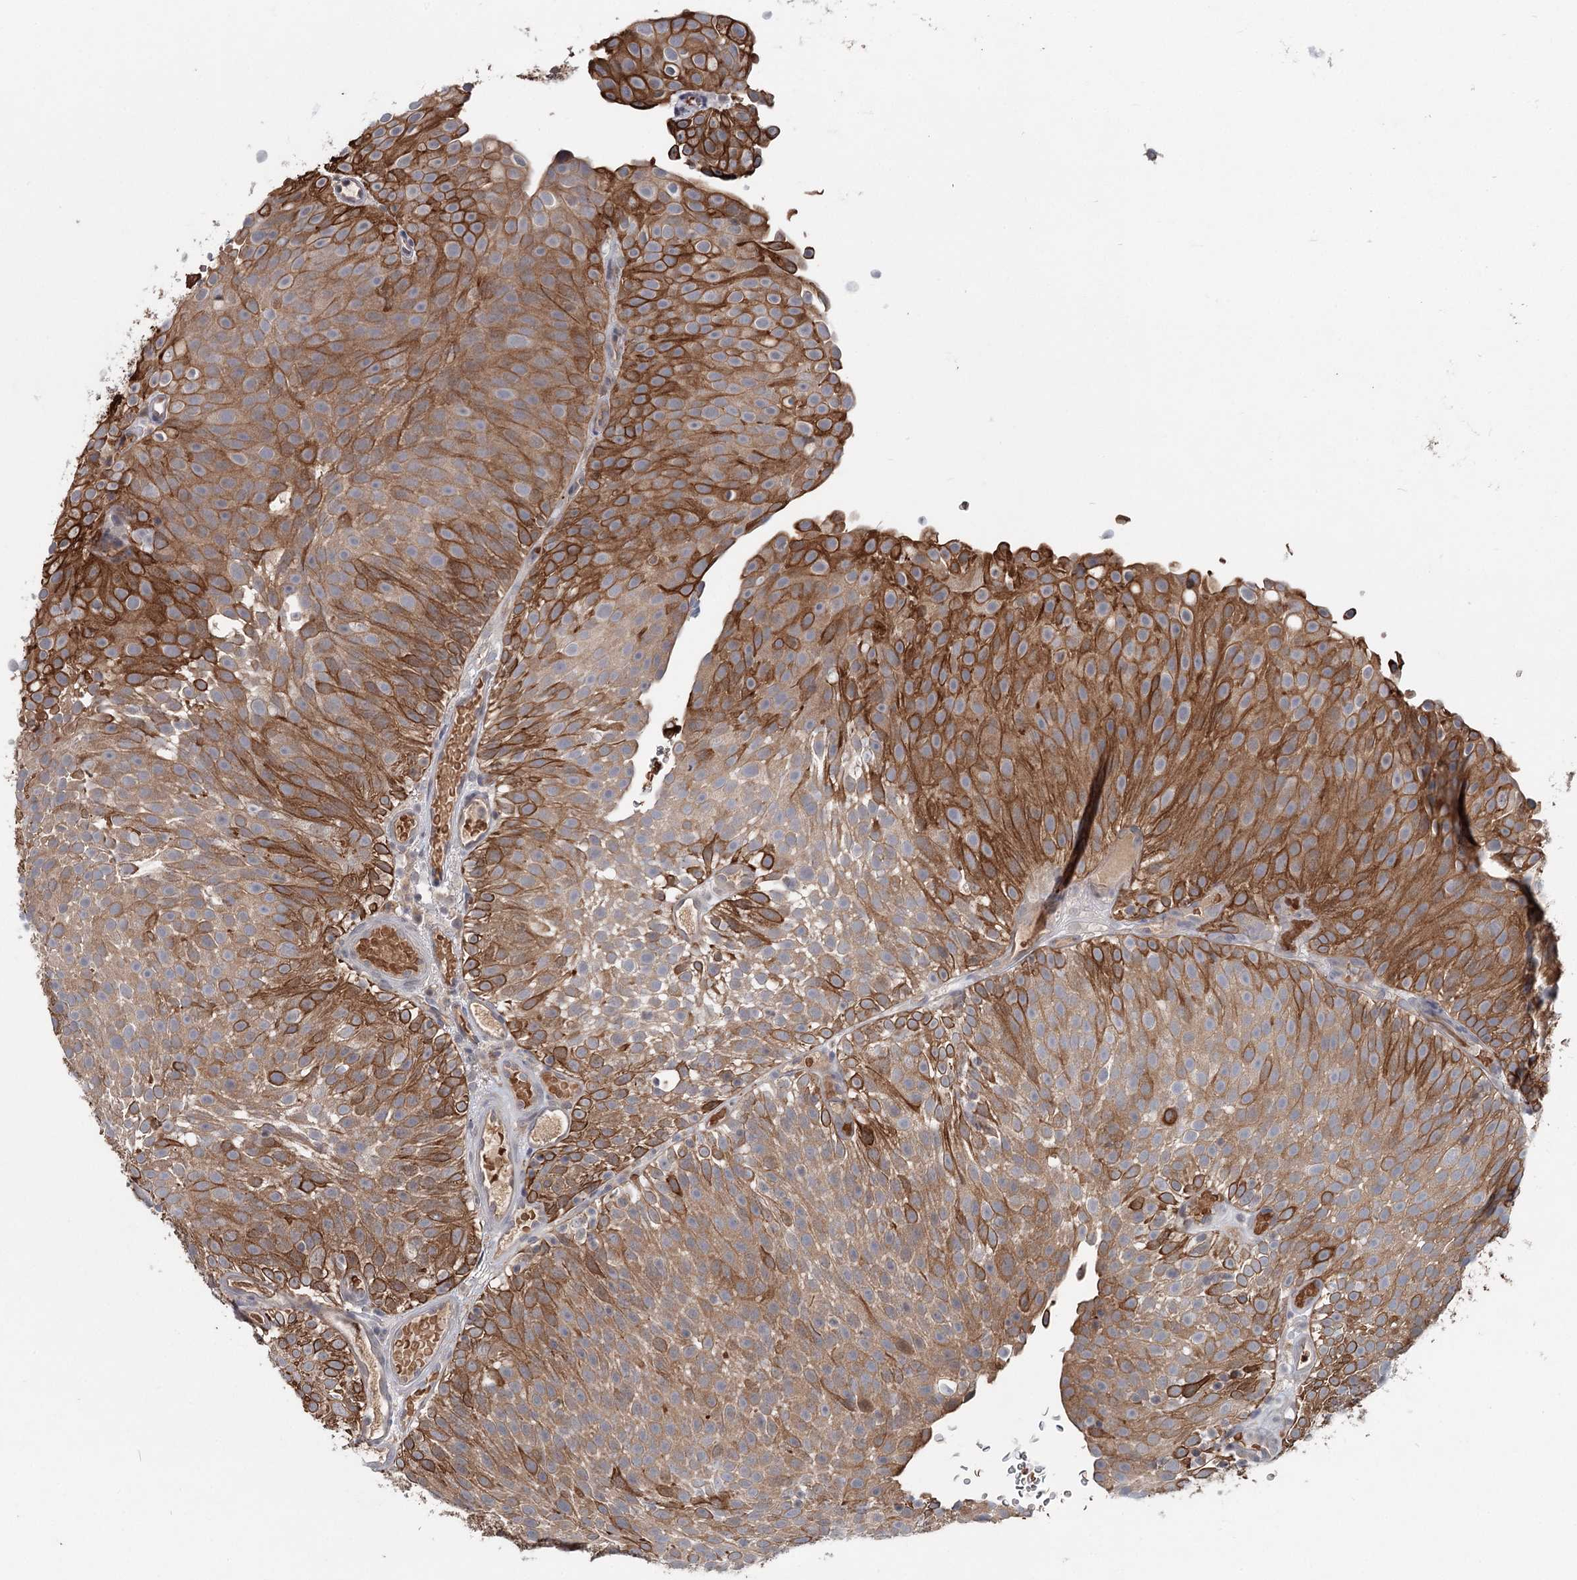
{"staining": {"intensity": "strong", "quantity": ">75%", "location": "cytoplasmic/membranous"}, "tissue": "urothelial cancer", "cell_type": "Tumor cells", "image_type": "cancer", "snomed": [{"axis": "morphology", "description": "Urothelial carcinoma, Low grade"}, {"axis": "topography", "description": "Urinary bladder"}], "caption": "Urothelial cancer tissue demonstrates strong cytoplasmic/membranous expression in about >75% of tumor cells, visualized by immunohistochemistry. (IHC, brightfield microscopy, high magnification).", "gene": "FBXO7", "patient": {"sex": "male", "age": 78}}